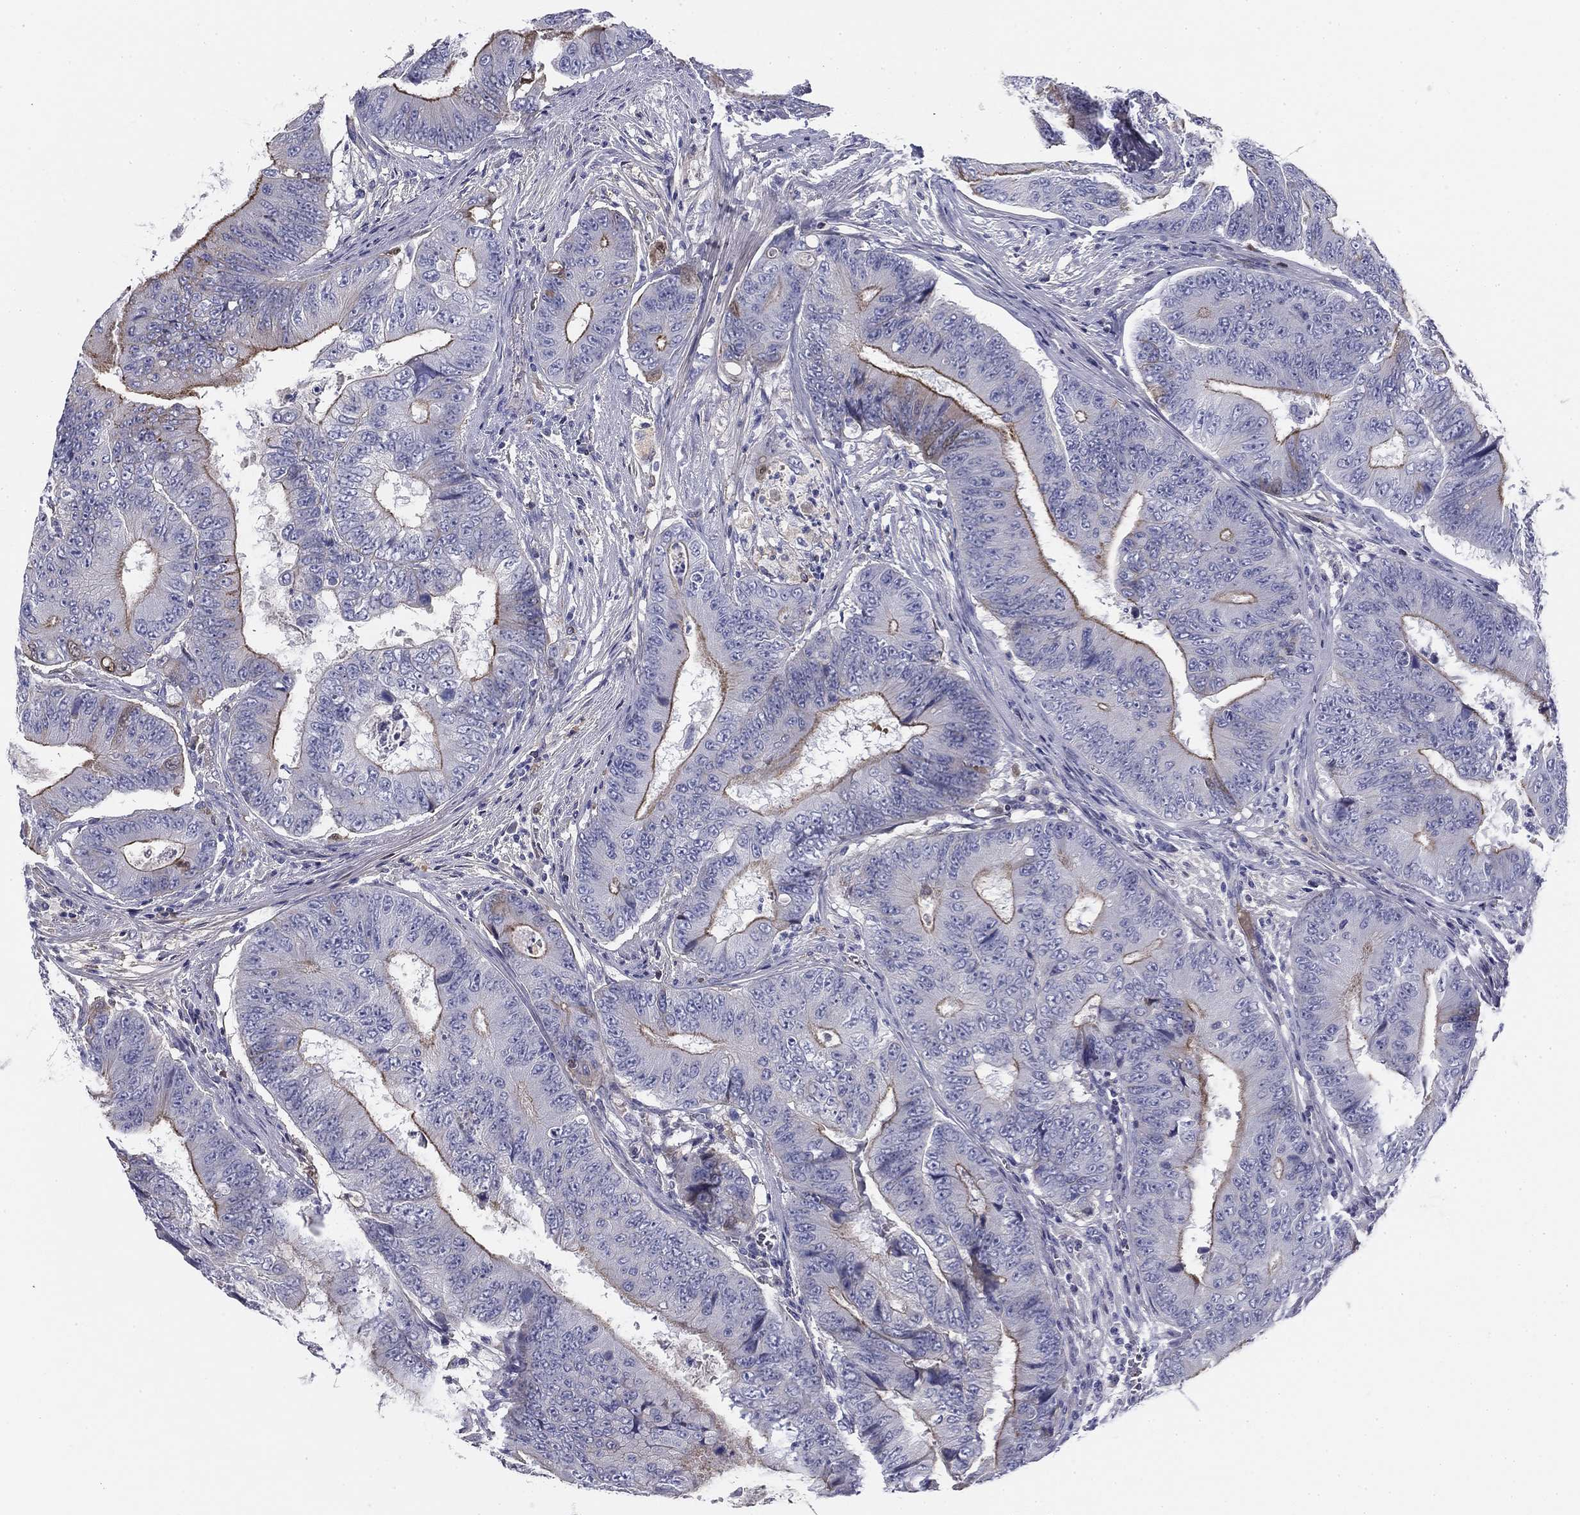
{"staining": {"intensity": "strong", "quantity": "<25%", "location": "cytoplasmic/membranous"}, "tissue": "colorectal cancer", "cell_type": "Tumor cells", "image_type": "cancer", "snomed": [{"axis": "morphology", "description": "Adenocarcinoma, NOS"}, {"axis": "topography", "description": "Colon"}], "caption": "Colorectal cancer tissue demonstrates strong cytoplasmic/membranous positivity in about <25% of tumor cells, visualized by immunohistochemistry.", "gene": "CPLX4", "patient": {"sex": "female", "age": 48}}